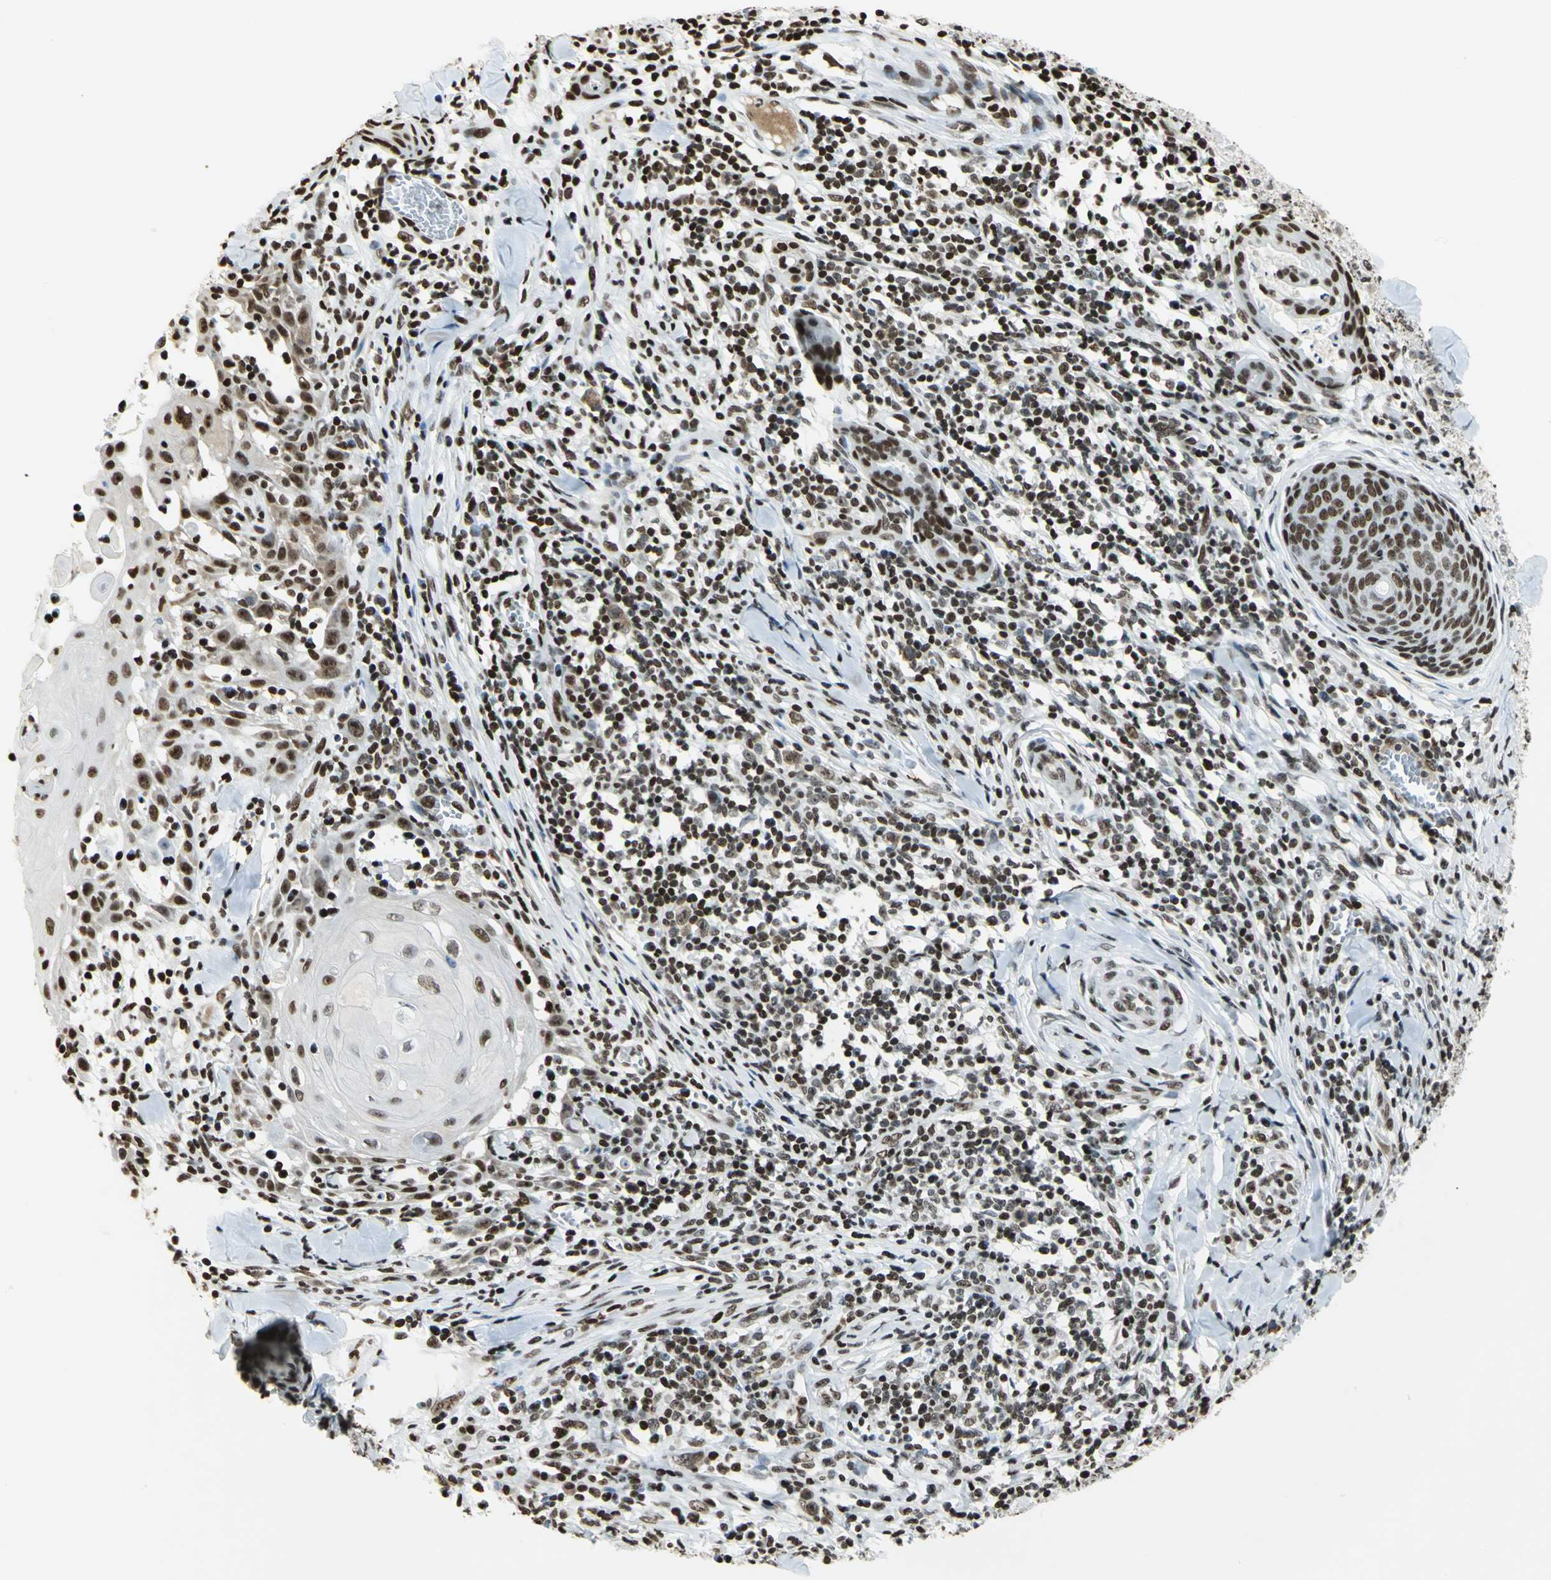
{"staining": {"intensity": "strong", "quantity": "25%-75%", "location": "nuclear"}, "tissue": "skin cancer", "cell_type": "Tumor cells", "image_type": "cancer", "snomed": [{"axis": "morphology", "description": "Squamous cell carcinoma, NOS"}, {"axis": "topography", "description": "Skin"}], "caption": "Tumor cells demonstrate strong nuclear staining in about 25%-75% of cells in skin squamous cell carcinoma.", "gene": "HMGB1", "patient": {"sex": "male", "age": 24}}